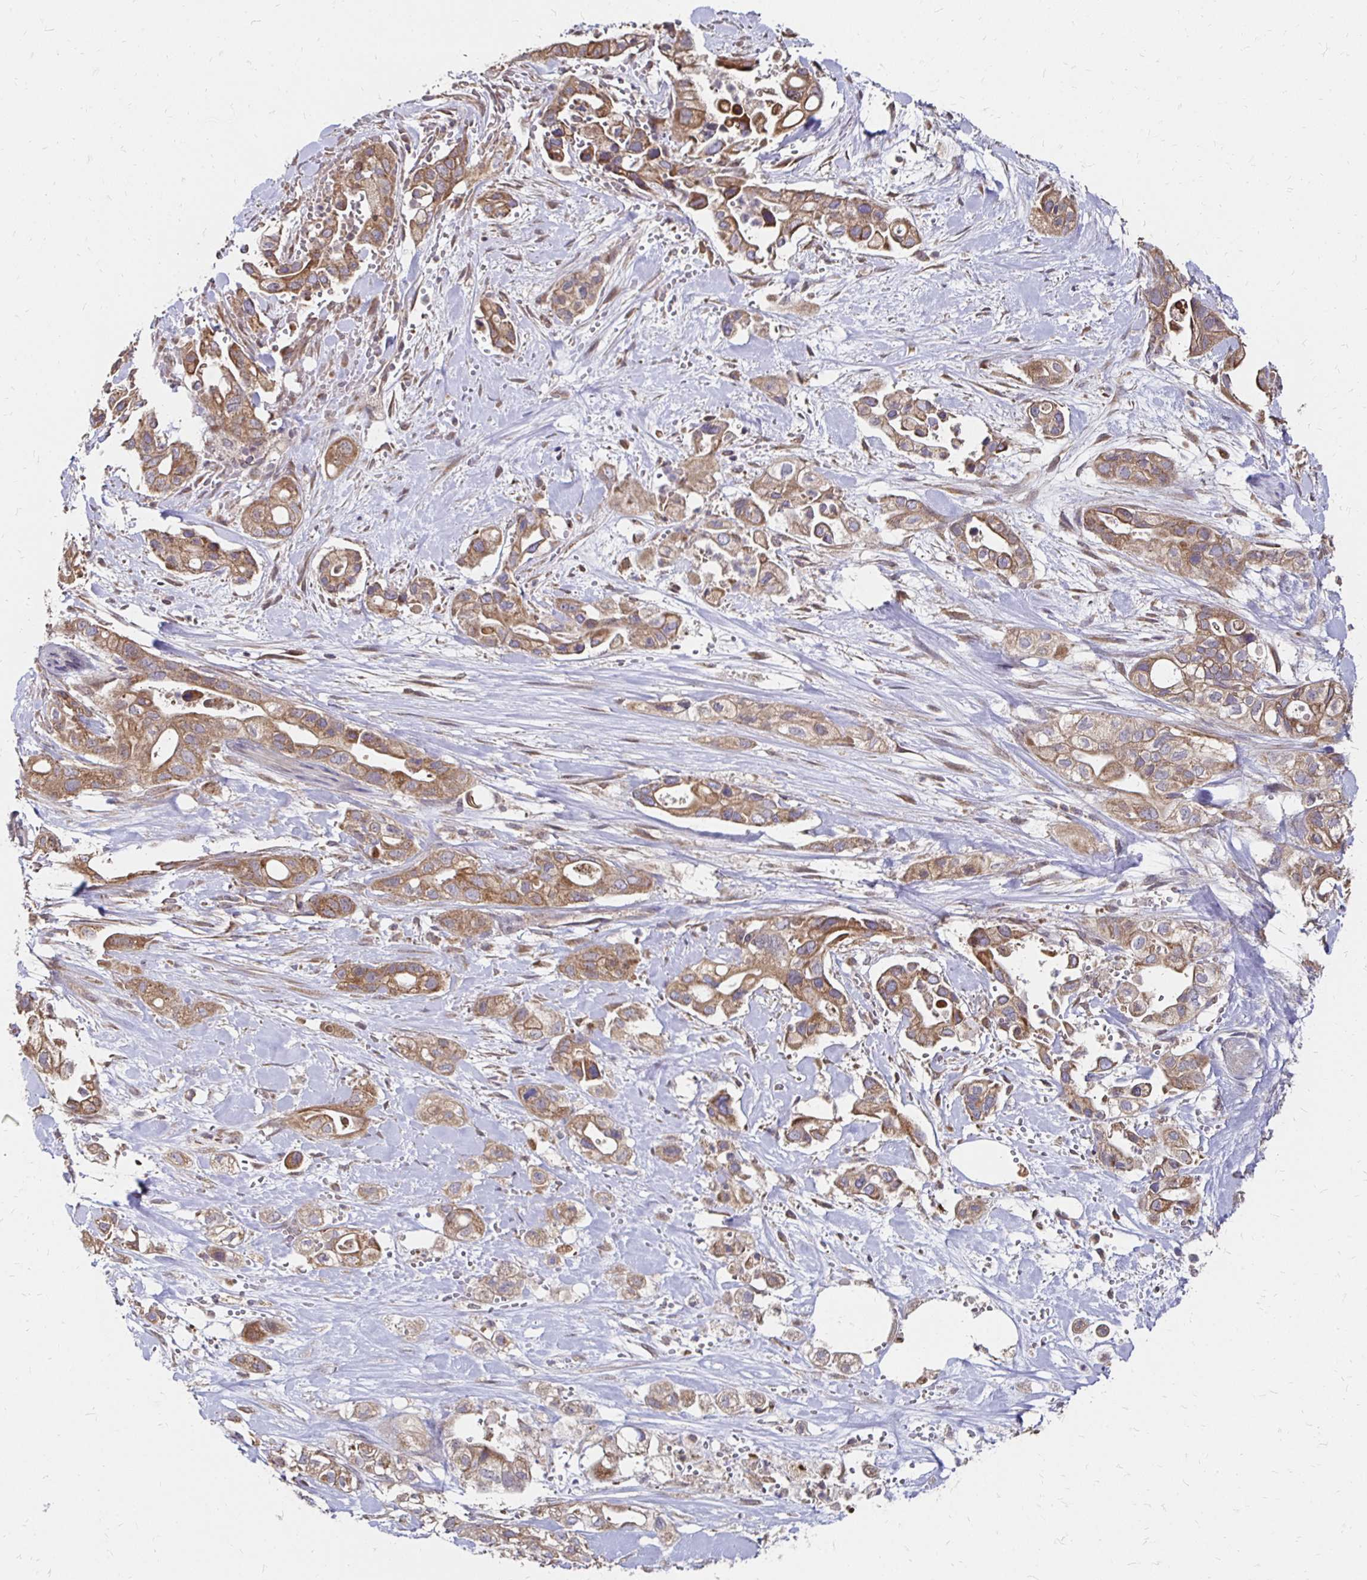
{"staining": {"intensity": "moderate", "quantity": ">75%", "location": "cytoplasmic/membranous"}, "tissue": "pancreatic cancer", "cell_type": "Tumor cells", "image_type": "cancer", "snomed": [{"axis": "morphology", "description": "Adenocarcinoma, NOS"}, {"axis": "topography", "description": "Pancreas"}], "caption": "This histopathology image reveals pancreatic cancer (adenocarcinoma) stained with immunohistochemistry (IHC) to label a protein in brown. The cytoplasmic/membranous of tumor cells show moderate positivity for the protein. Nuclei are counter-stained blue.", "gene": "ZW10", "patient": {"sex": "male", "age": 44}}